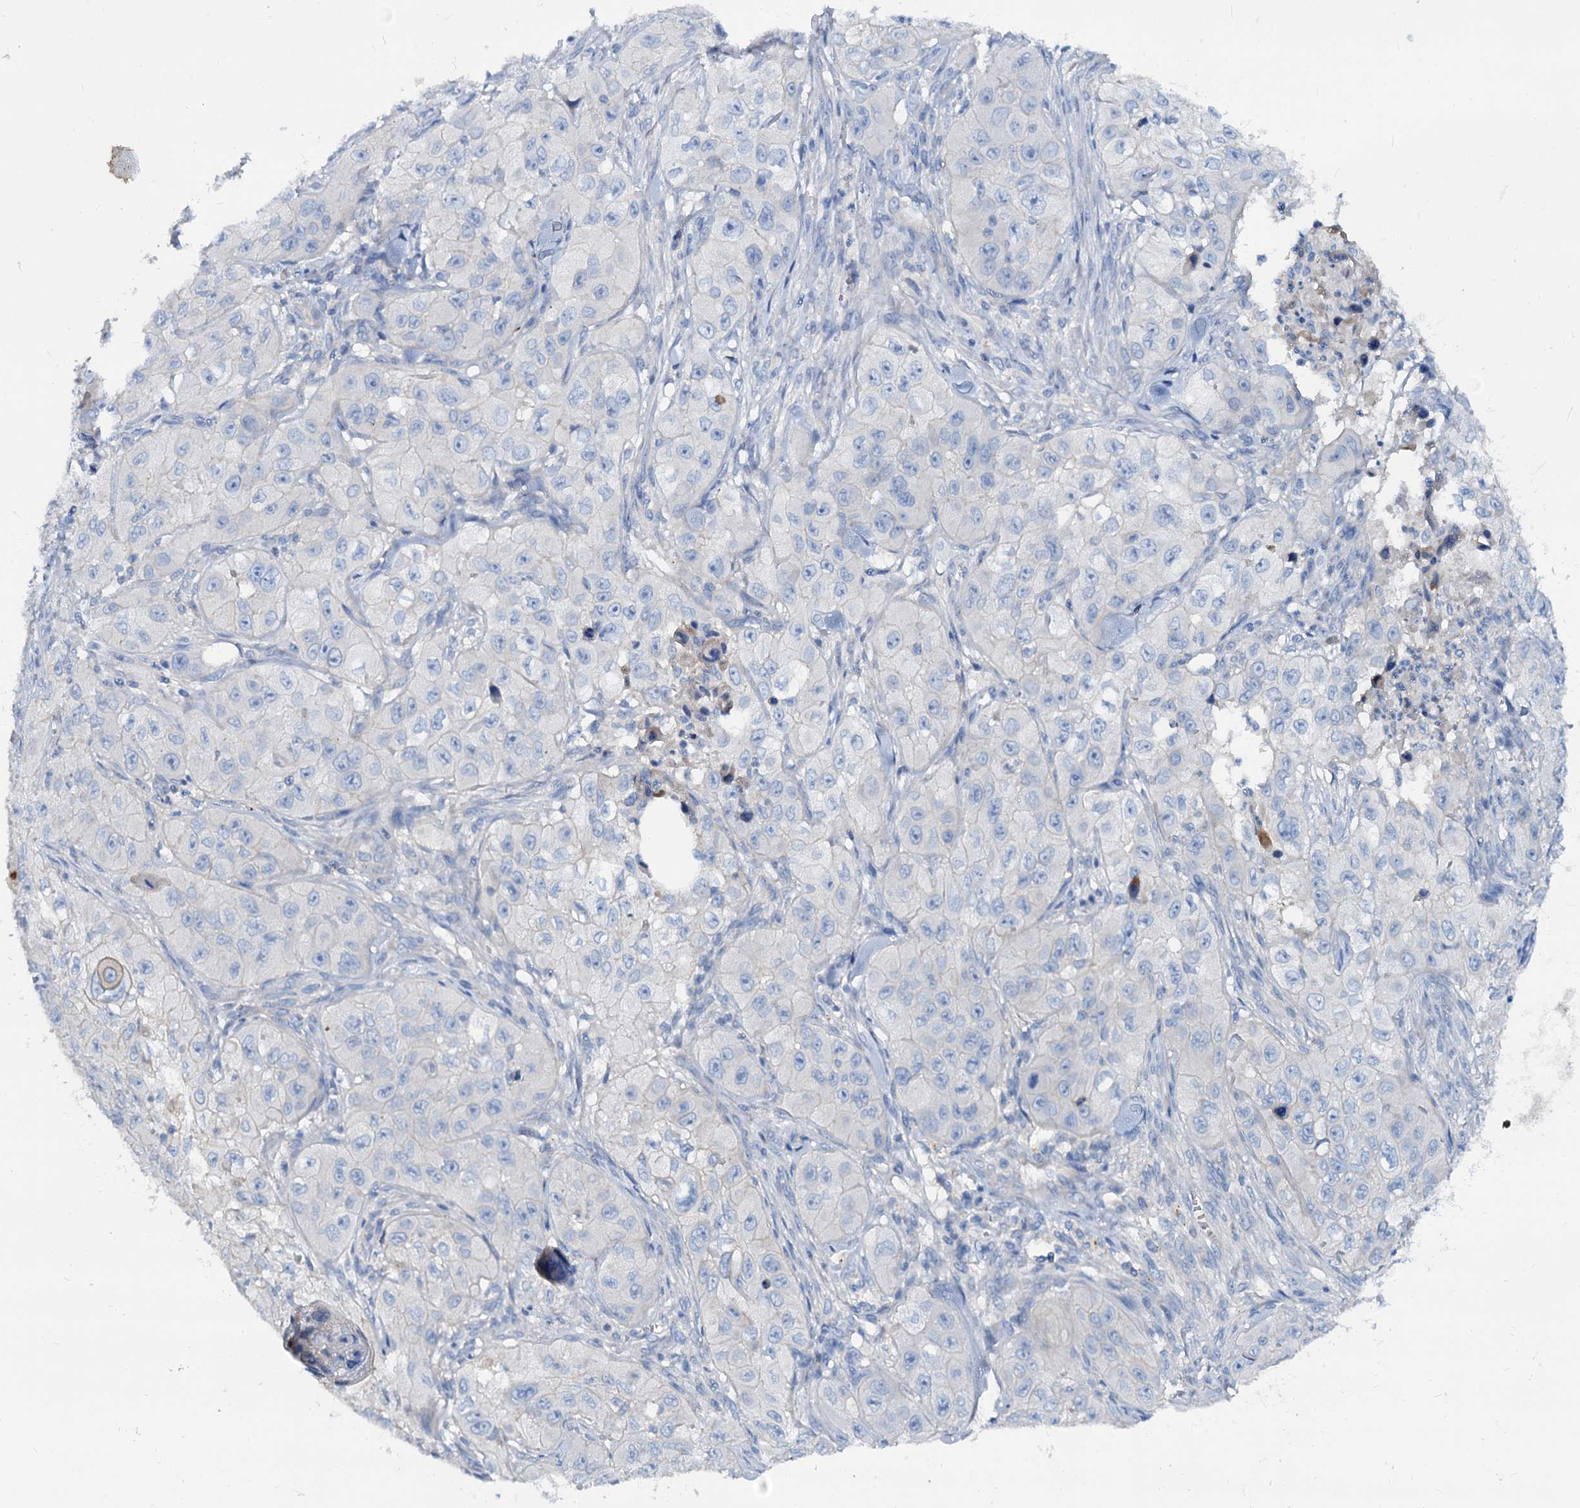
{"staining": {"intensity": "negative", "quantity": "none", "location": "none"}, "tissue": "skin cancer", "cell_type": "Tumor cells", "image_type": "cancer", "snomed": [{"axis": "morphology", "description": "Squamous cell carcinoma, NOS"}, {"axis": "topography", "description": "Skin"}, {"axis": "topography", "description": "Subcutis"}], "caption": "The micrograph exhibits no staining of tumor cells in skin squamous cell carcinoma.", "gene": "DYDC2", "patient": {"sex": "male", "age": 73}}